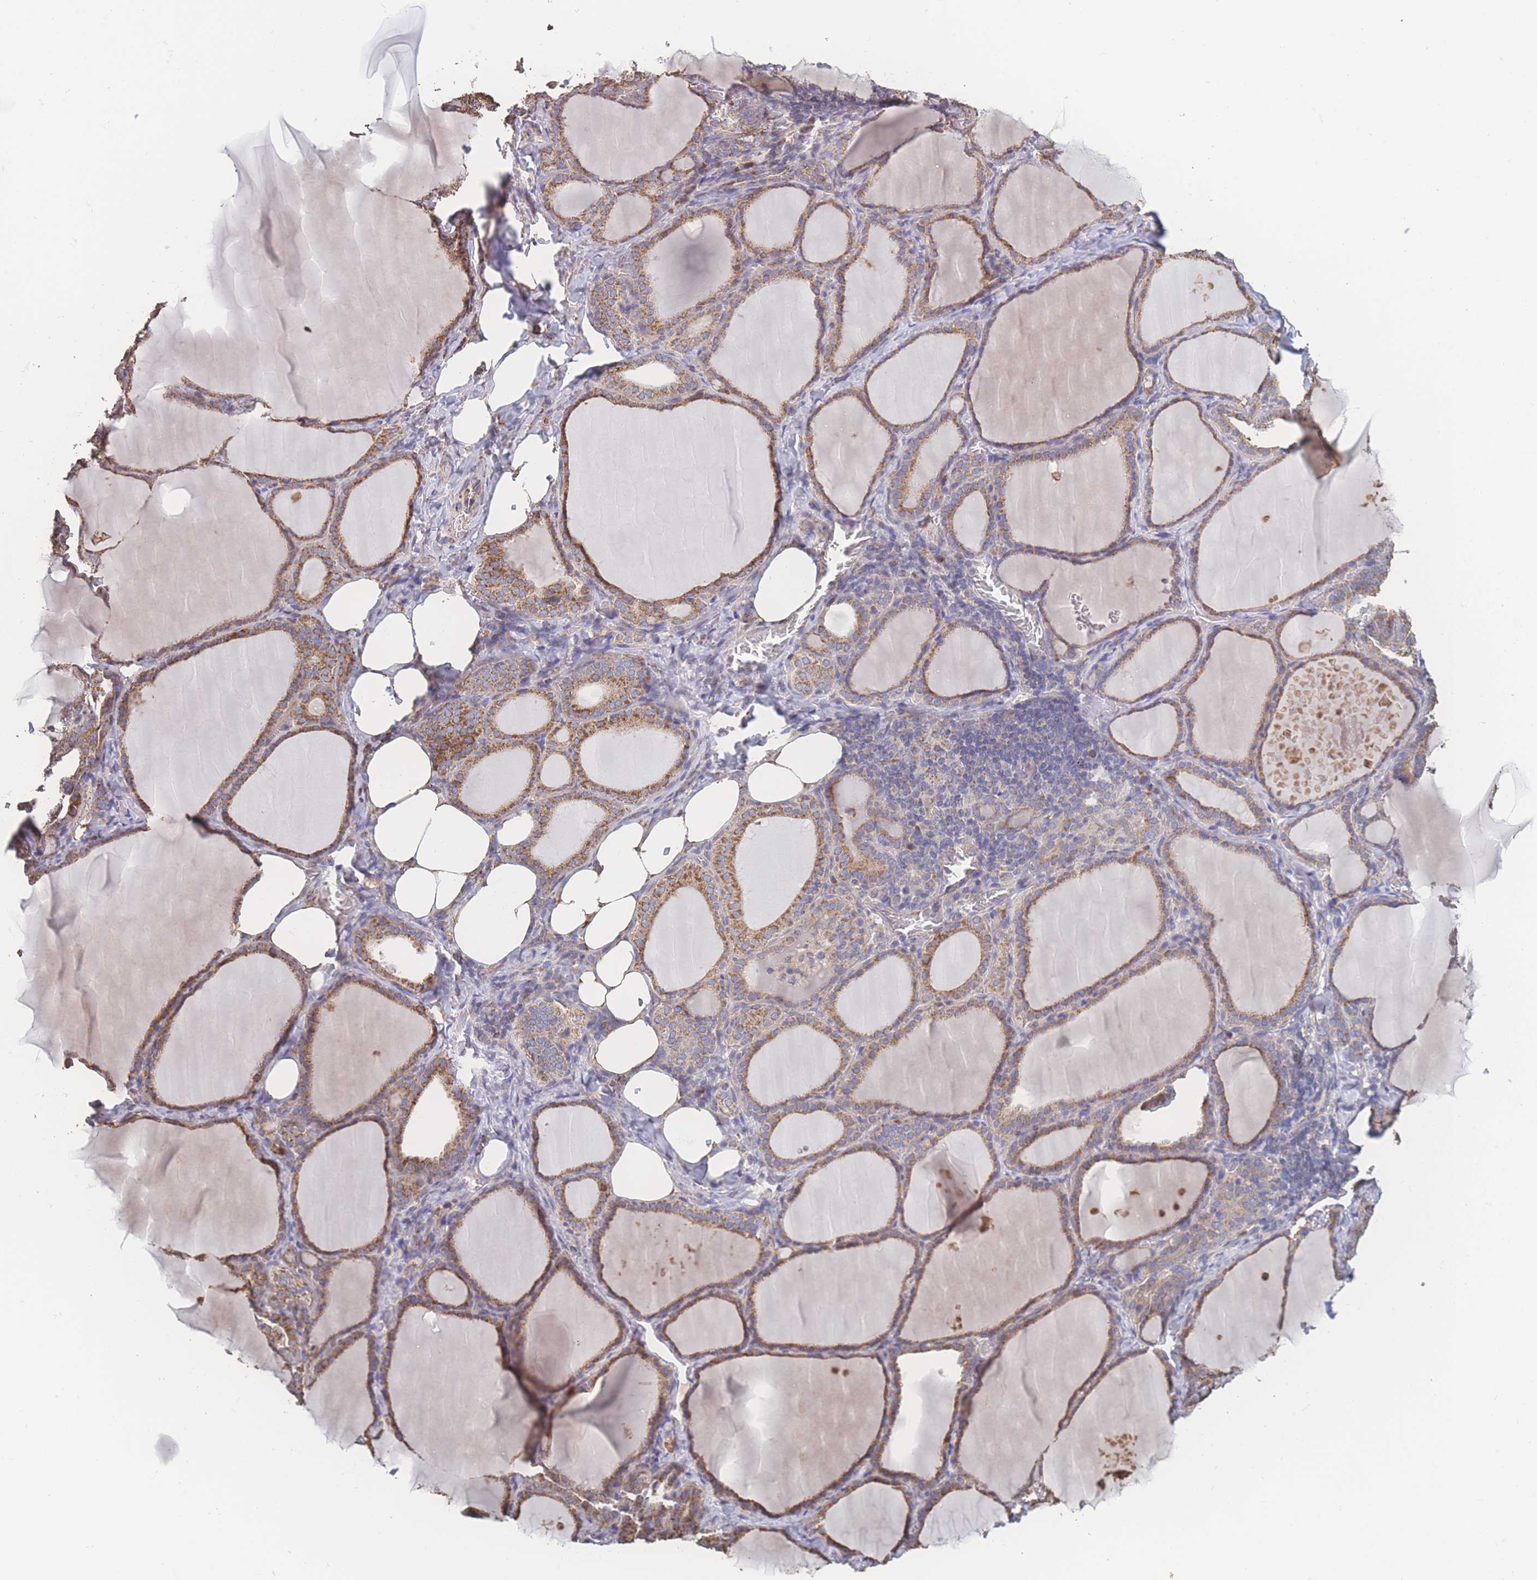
{"staining": {"intensity": "moderate", "quantity": ">75%", "location": "cytoplasmic/membranous"}, "tissue": "thyroid gland", "cell_type": "Glandular cells", "image_type": "normal", "snomed": [{"axis": "morphology", "description": "Normal tissue, NOS"}, {"axis": "topography", "description": "Thyroid gland"}], "caption": "Immunohistochemistry (IHC) (DAB (3,3'-diaminobenzidine)) staining of benign human thyroid gland demonstrates moderate cytoplasmic/membranous protein expression in about >75% of glandular cells. (brown staining indicates protein expression, while blue staining denotes nuclei).", "gene": "SGSM3", "patient": {"sex": "female", "age": 39}}